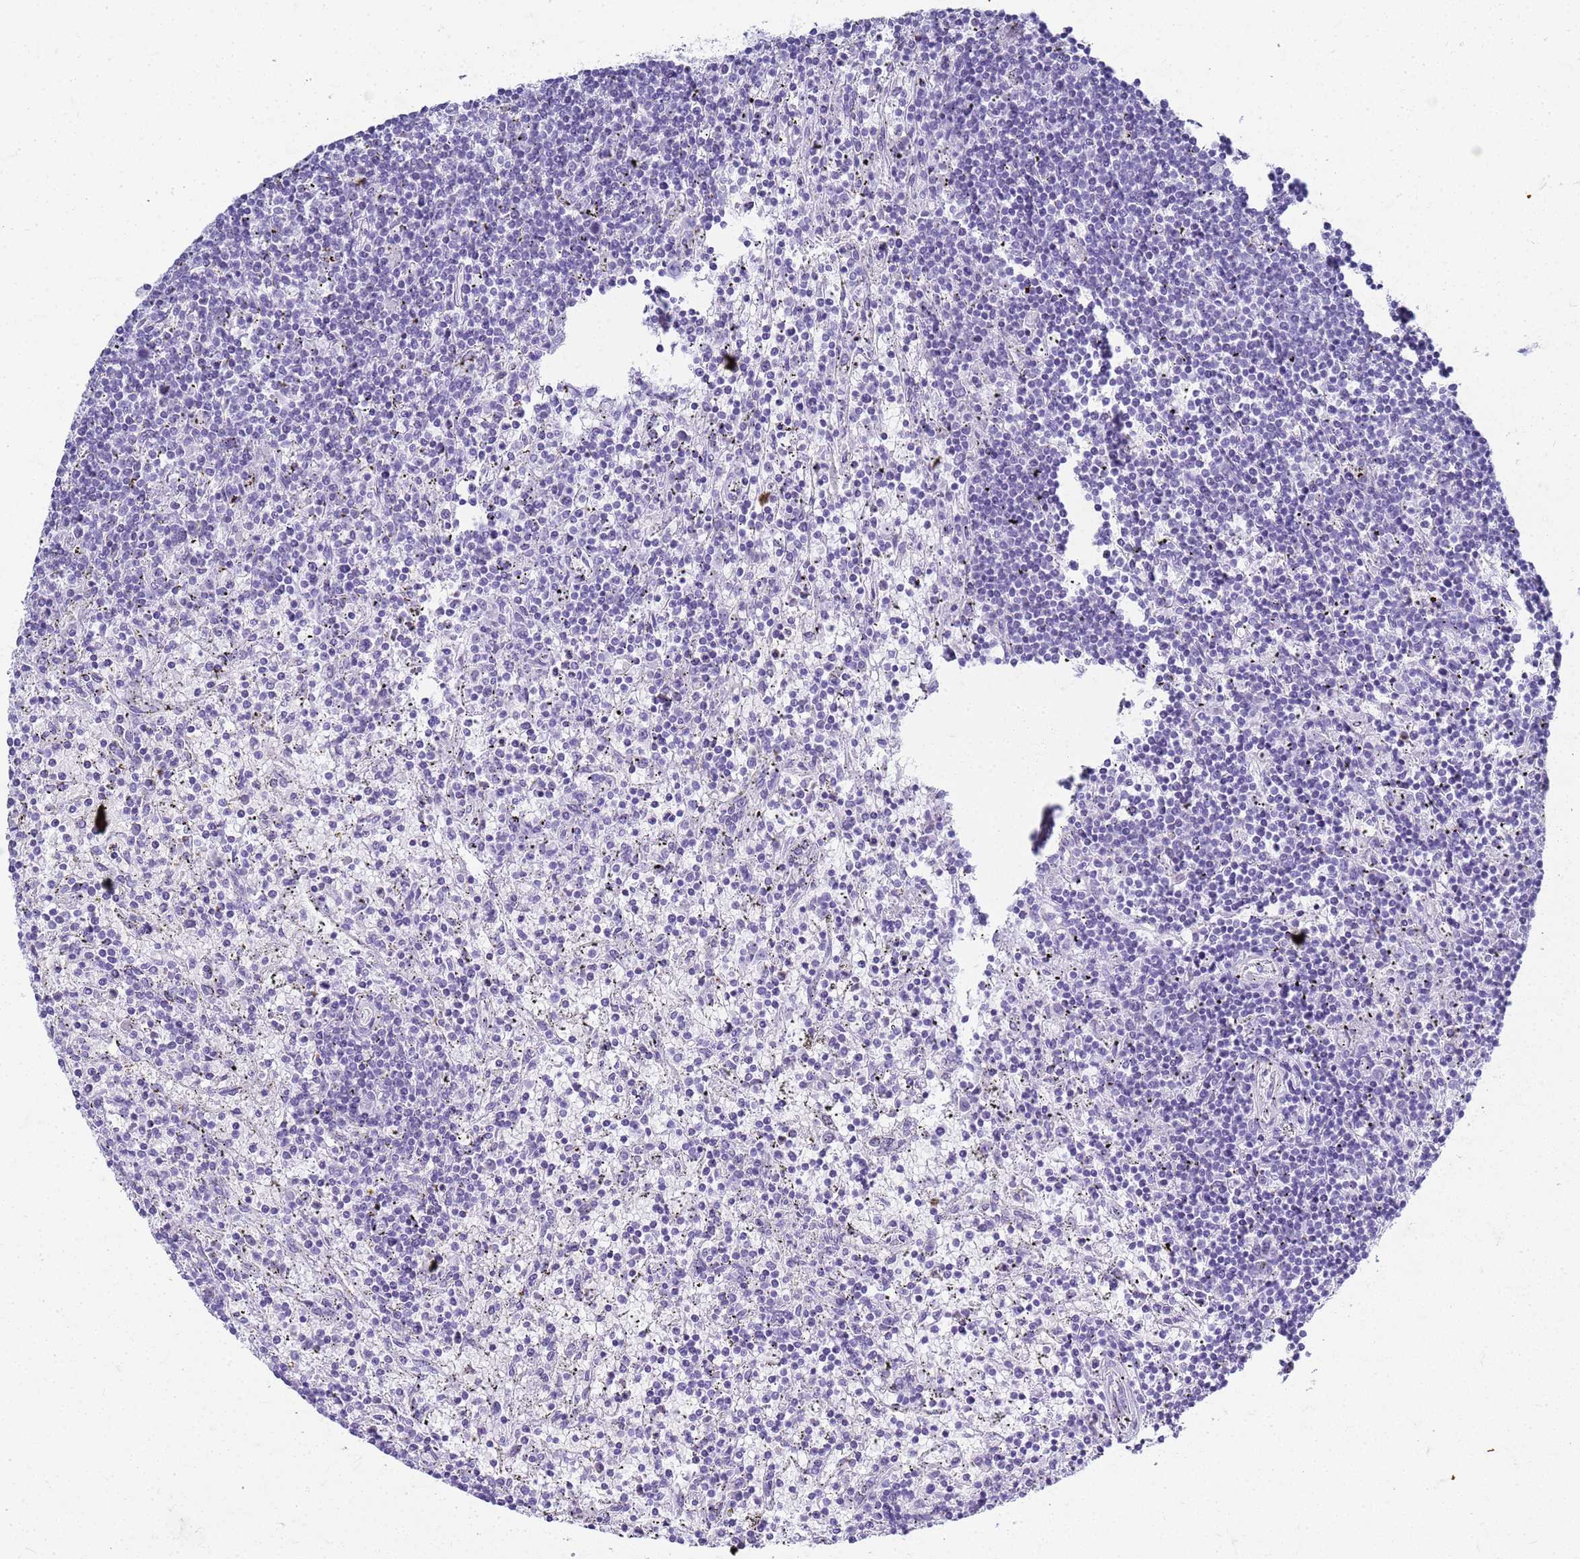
{"staining": {"intensity": "negative", "quantity": "none", "location": "none"}, "tissue": "lymphoma", "cell_type": "Tumor cells", "image_type": "cancer", "snomed": [{"axis": "morphology", "description": "Malignant lymphoma, non-Hodgkin's type, Low grade"}, {"axis": "topography", "description": "Spleen"}], "caption": "Immunohistochemistry of low-grade malignant lymphoma, non-Hodgkin's type shows no positivity in tumor cells.", "gene": "SLC7A9", "patient": {"sex": "male", "age": 76}}